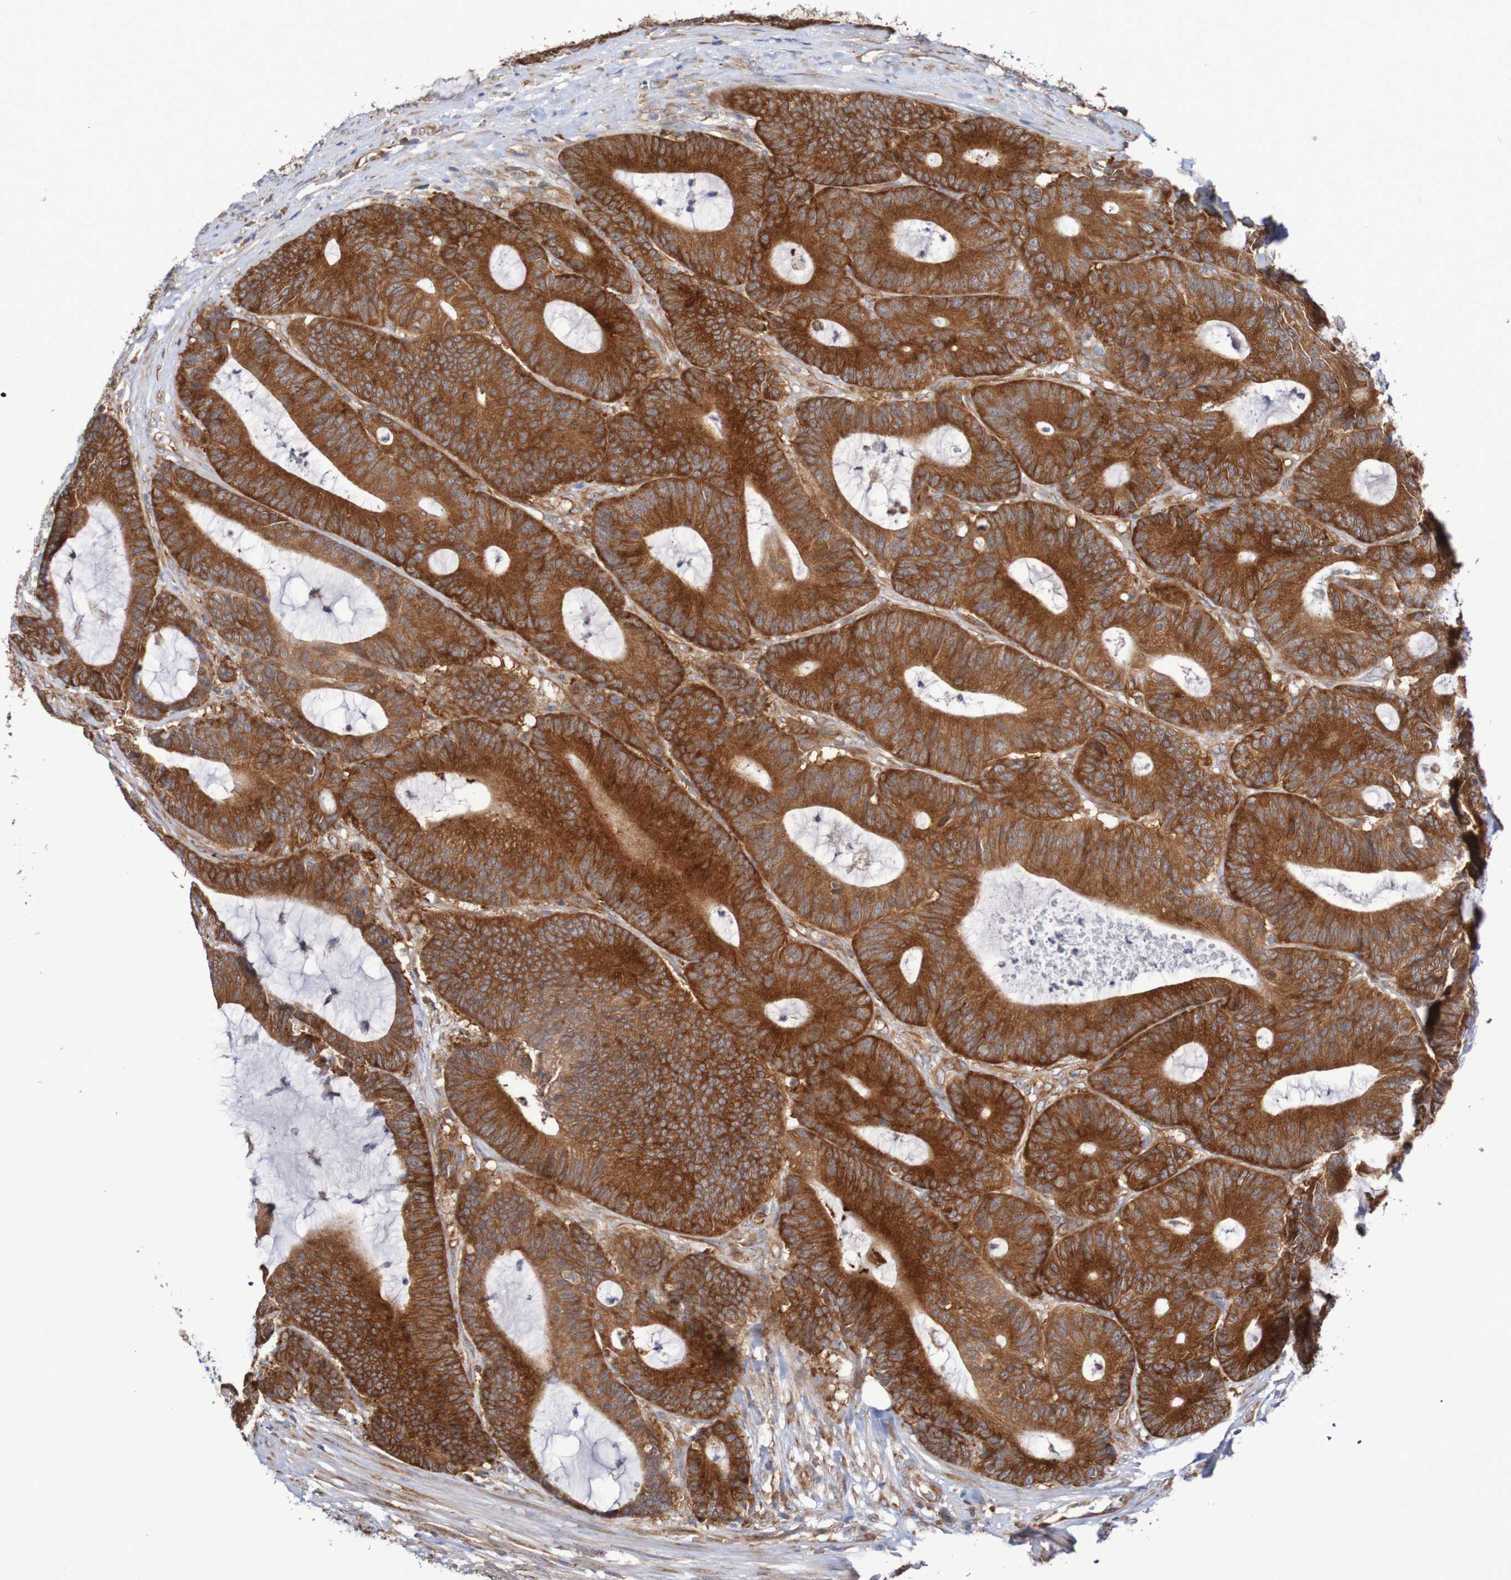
{"staining": {"intensity": "strong", "quantity": ">75%", "location": "cytoplasmic/membranous"}, "tissue": "colorectal cancer", "cell_type": "Tumor cells", "image_type": "cancer", "snomed": [{"axis": "morphology", "description": "Adenocarcinoma, NOS"}, {"axis": "topography", "description": "Colon"}], "caption": "Colorectal adenocarcinoma stained with a brown dye shows strong cytoplasmic/membranous positive expression in approximately >75% of tumor cells.", "gene": "LRRC47", "patient": {"sex": "female", "age": 84}}